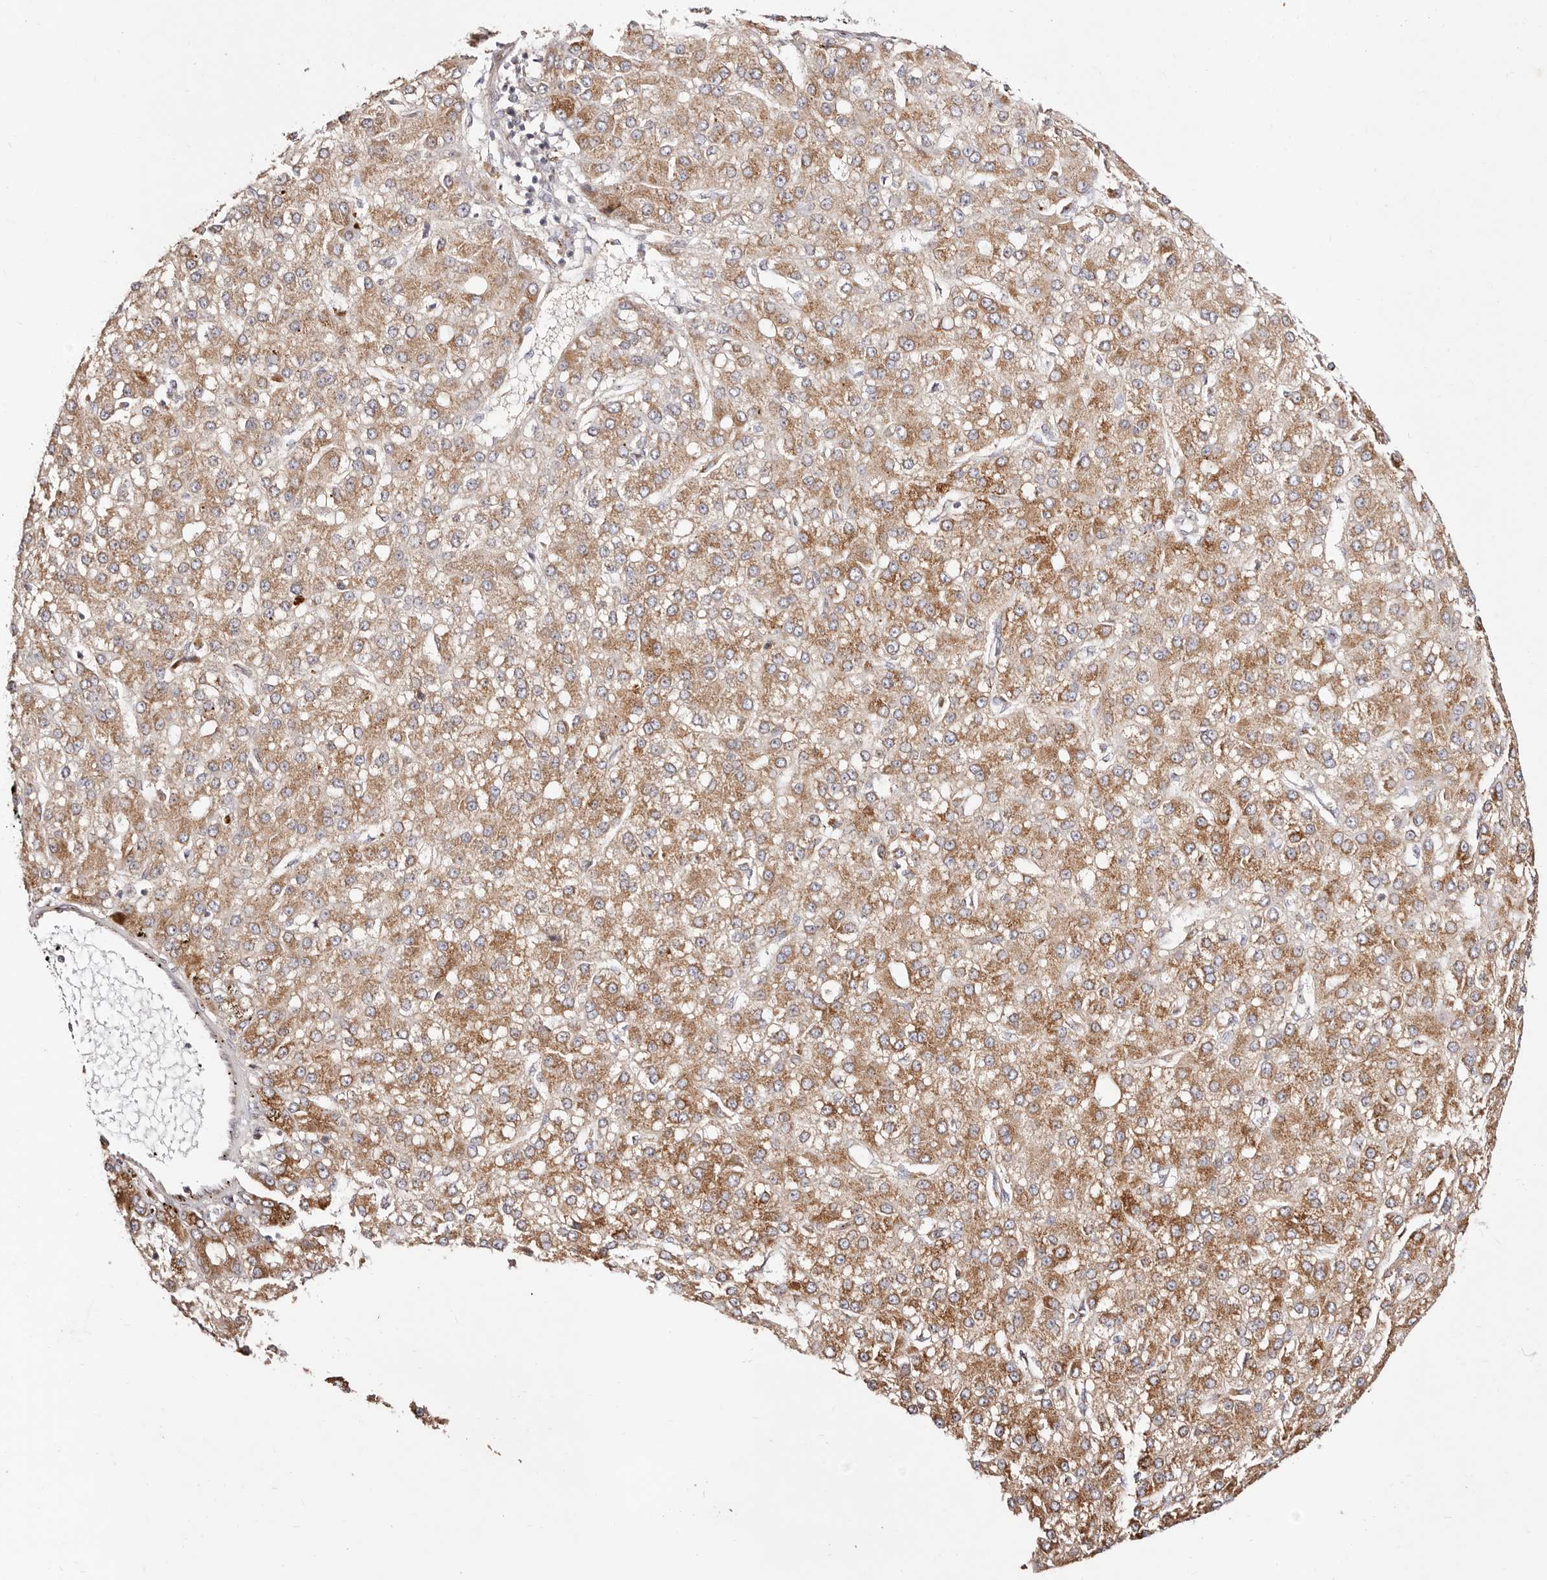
{"staining": {"intensity": "moderate", "quantity": ">75%", "location": "cytoplasmic/membranous"}, "tissue": "liver cancer", "cell_type": "Tumor cells", "image_type": "cancer", "snomed": [{"axis": "morphology", "description": "Carcinoma, Hepatocellular, NOS"}, {"axis": "topography", "description": "Liver"}], "caption": "There is medium levels of moderate cytoplasmic/membranous positivity in tumor cells of liver cancer, as demonstrated by immunohistochemical staining (brown color).", "gene": "MAPK6", "patient": {"sex": "male", "age": 67}}